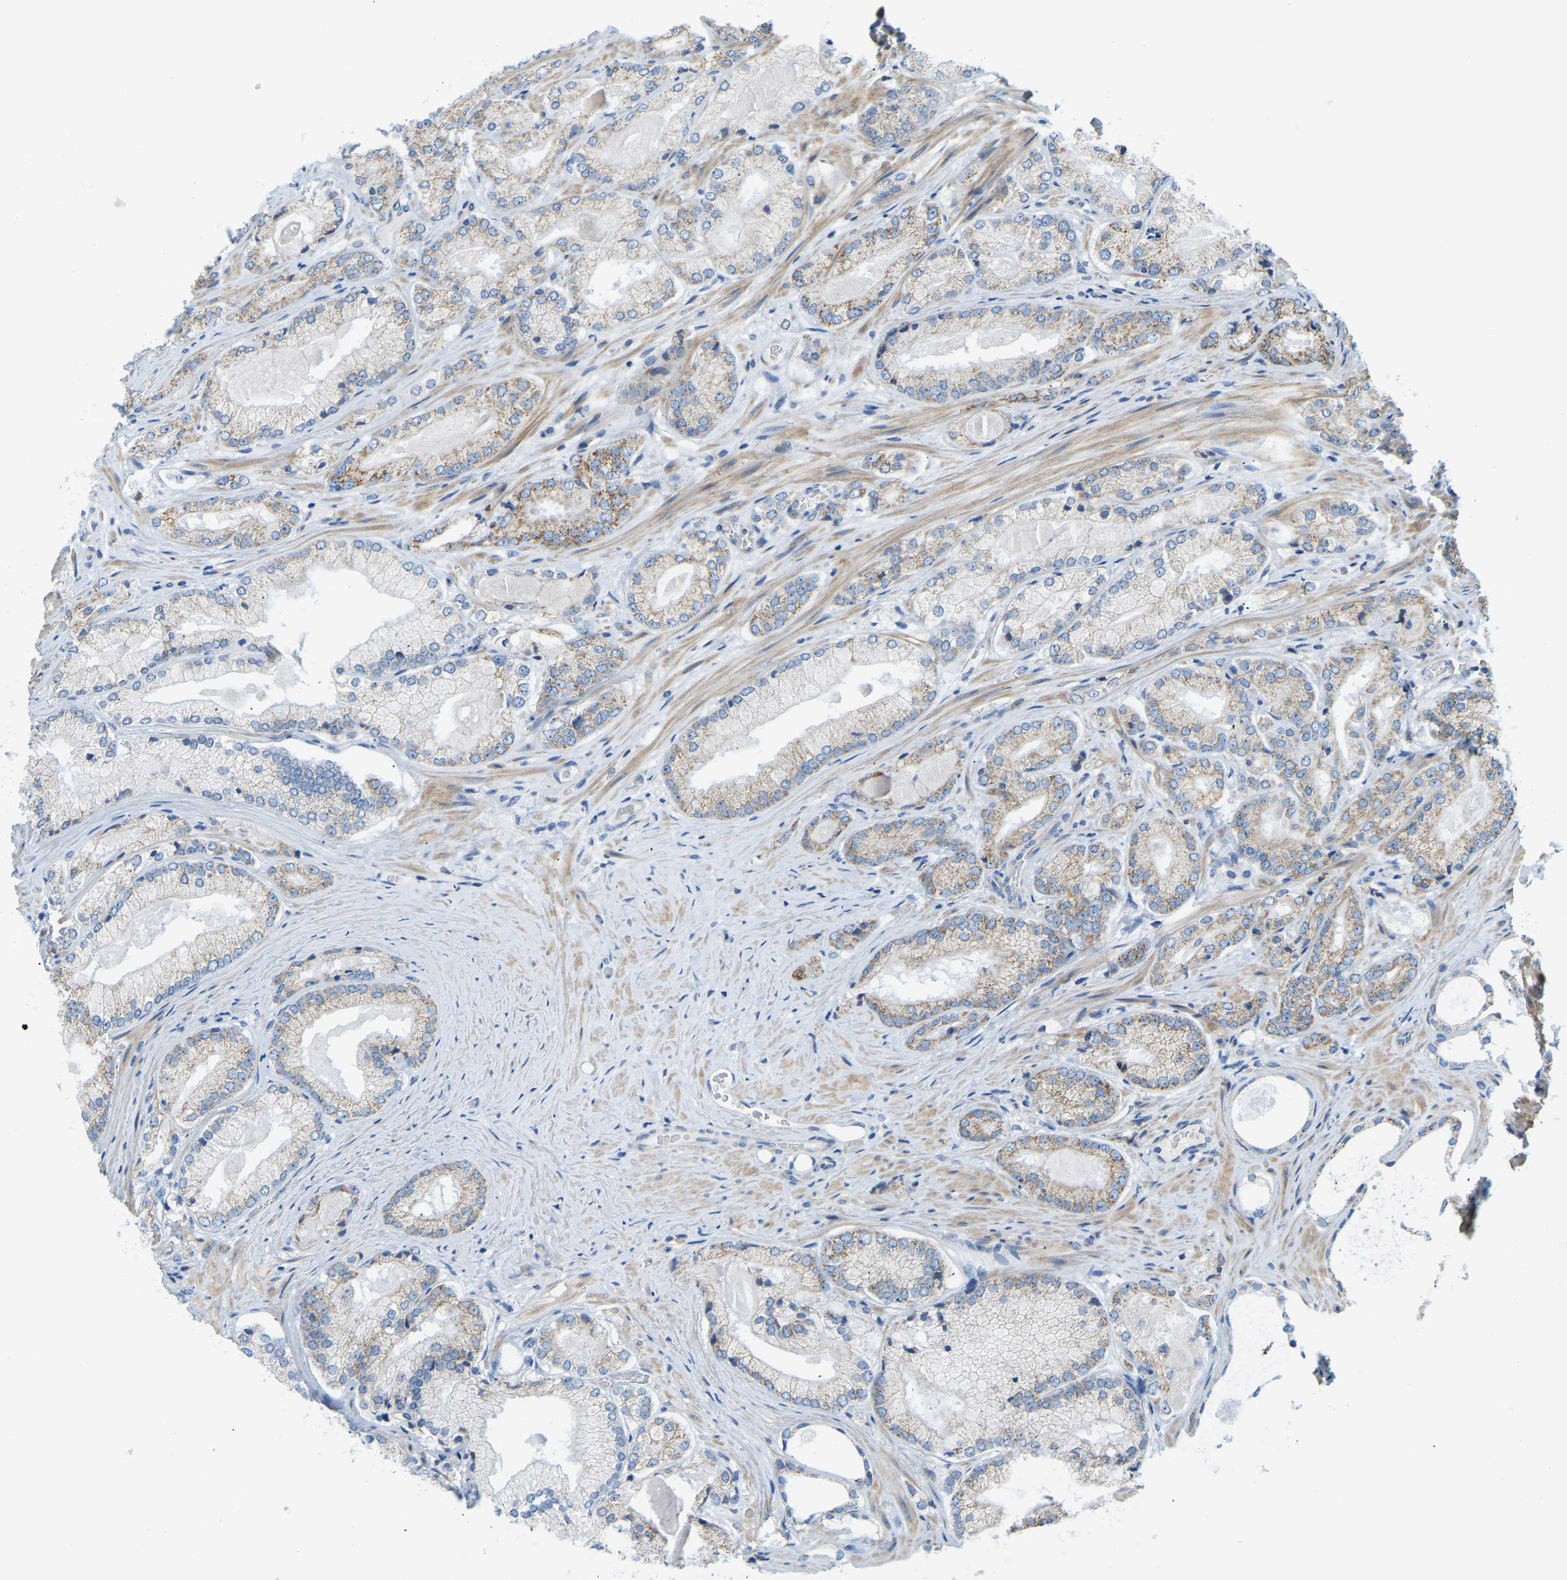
{"staining": {"intensity": "moderate", "quantity": "<25%", "location": "cytoplasmic/membranous"}, "tissue": "prostate cancer", "cell_type": "Tumor cells", "image_type": "cancer", "snomed": [{"axis": "morphology", "description": "Adenocarcinoma, Low grade"}, {"axis": "topography", "description": "Prostate"}], "caption": "Protein staining reveals moderate cytoplasmic/membranous expression in approximately <25% of tumor cells in prostate cancer. The staining is performed using DAB brown chromogen to label protein expression. The nuclei are counter-stained blue using hematoxylin.", "gene": "GDA", "patient": {"sex": "male", "age": 65}}